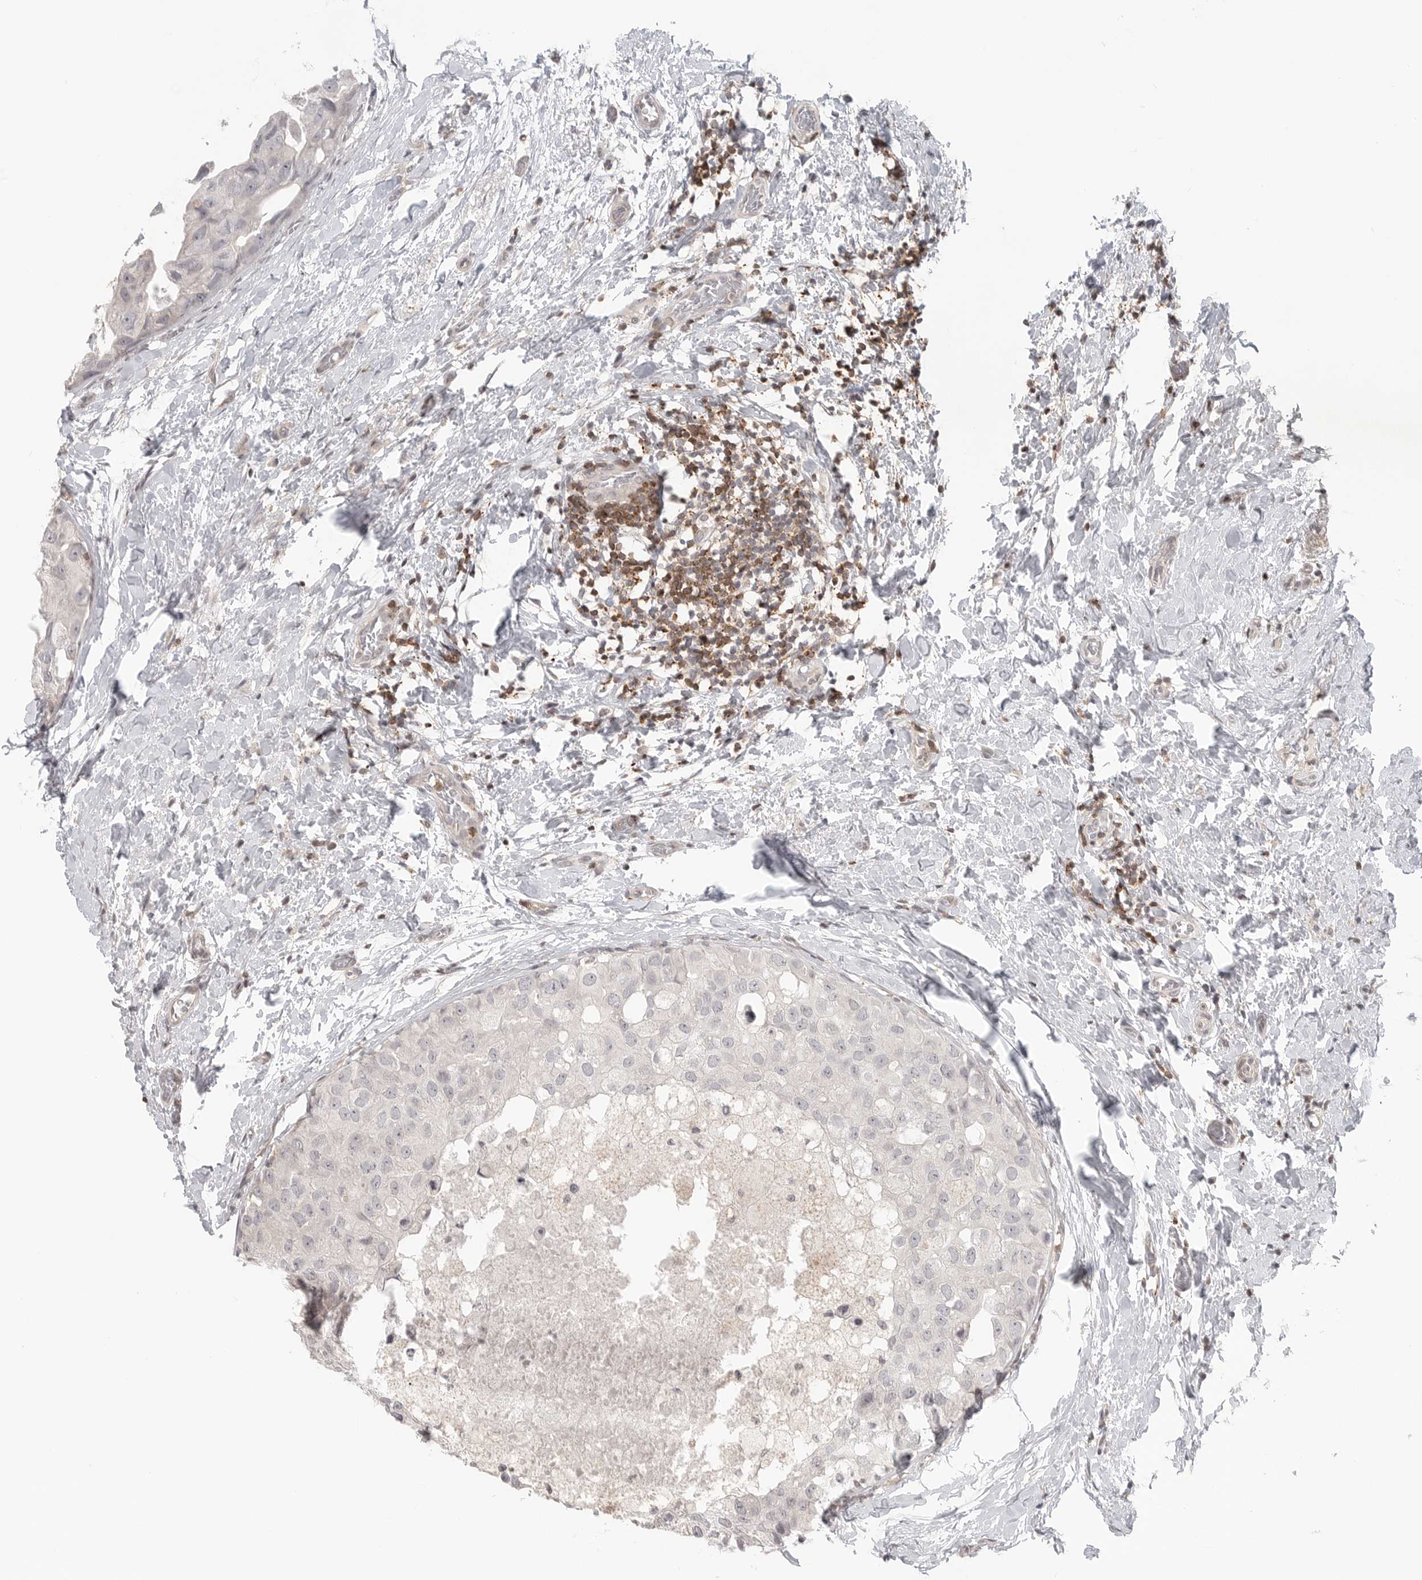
{"staining": {"intensity": "negative", "quantity": "none", "location": "none"}, "tissue": "breast cancer", "cell_type": "Tumor cells", "image_type": "cancer", "snomed": [{"axis": "morphology", "description": "Duct carcinoma"}, {"axis": "topography", "description": "Breast"}], "caption": "Tumor cells are negative for protein expression in human invasive ductal carcinoma (breast). (DAB (3,3'-diaminobenzidine) immunohistochemistry, high magnification).", "gene": "SH3KBP1", "patient": {"sex": "female", "age": 62}}